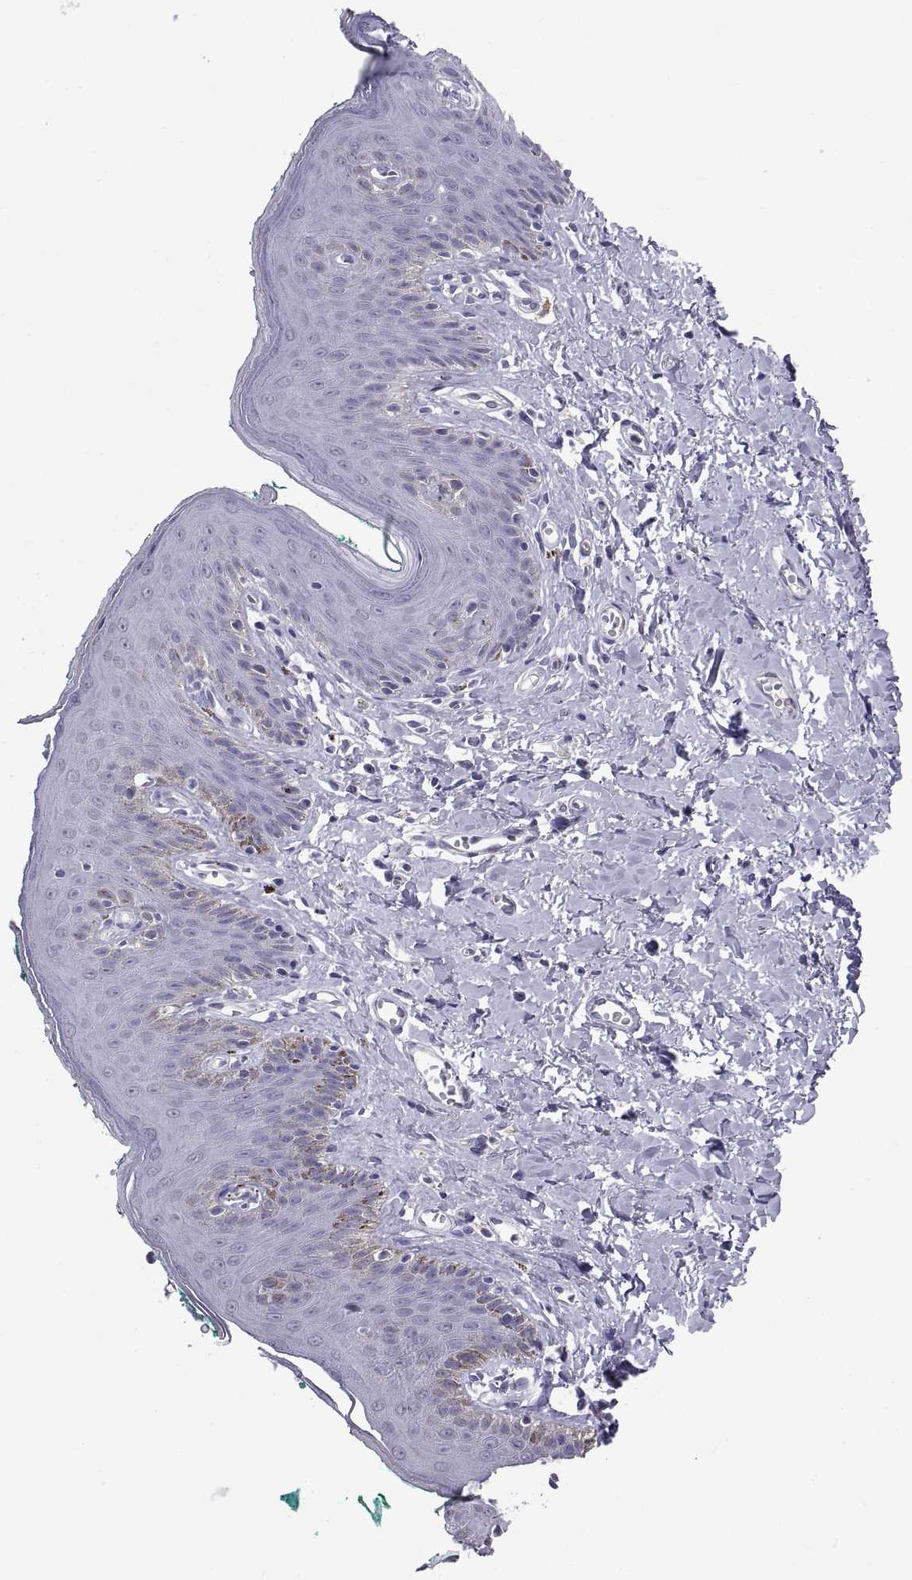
{"staining": {"intensity": "negative", "quantity": "none", "location": "none"}, "tissue": "skin", "cell_type": "Epidermal cells", "image_type": "normal", "snomed": [{"axis": "morphology", "description": "Normal tissue, NOS"}, {"axis": "topography", "description": "Vulva"}], "caption": "Immunohistochemistry (IHC) of unremarkable human skin exhibits no staining in epidermal cells. (Stains: DAB (3,3'-diaminobenzidine) immunohistochemistry (IHC) with hematoxylin counter stain, Microscopy: brightfield microscopy at high magnification).", "gene": "TEX13A", "patient": {"sex": "female", "age": 66}}